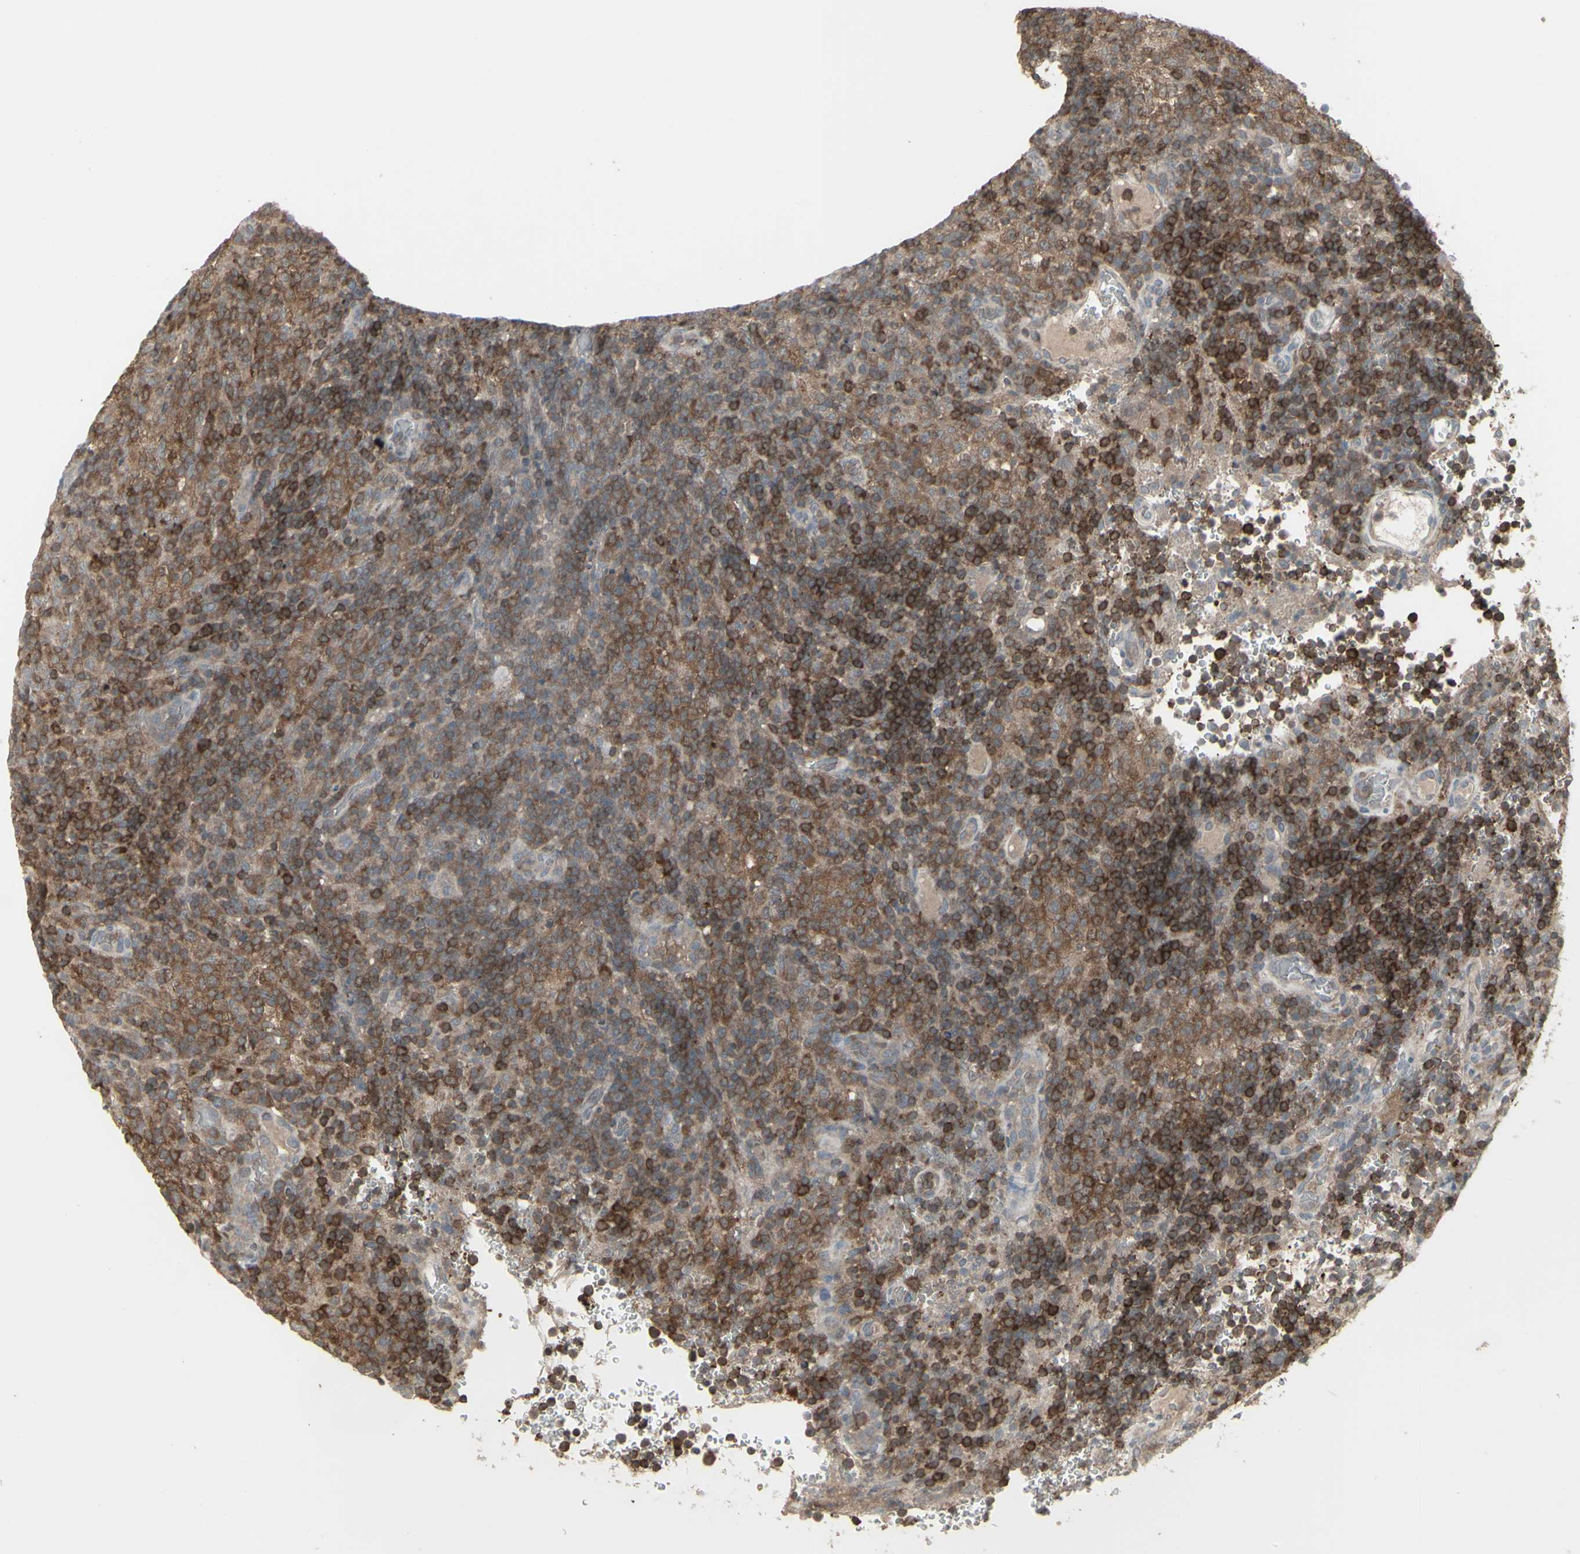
{"staining": {"intensity": "moderate", "quantity": "<25%", "location": "cytoplasmic/membranous"}, "tissue": "lymphoma", "cell_type": "Tumor cells", "image_type": "cancer", "snomed": [{"axis": "morphology", "description": "Malignant lymphoma, non-Hodgkin's type, High grade"}, {"axis": "topography", "description": "Lymph node"}], "caption": "High-grade malignant lymphoma, non-Hodgkin's type stained for a protein shows moderate cytoplasmic/membranous positivity in tumor cells.", "gene": "CSK", "patient": {"sex": "female", "age": 76}}